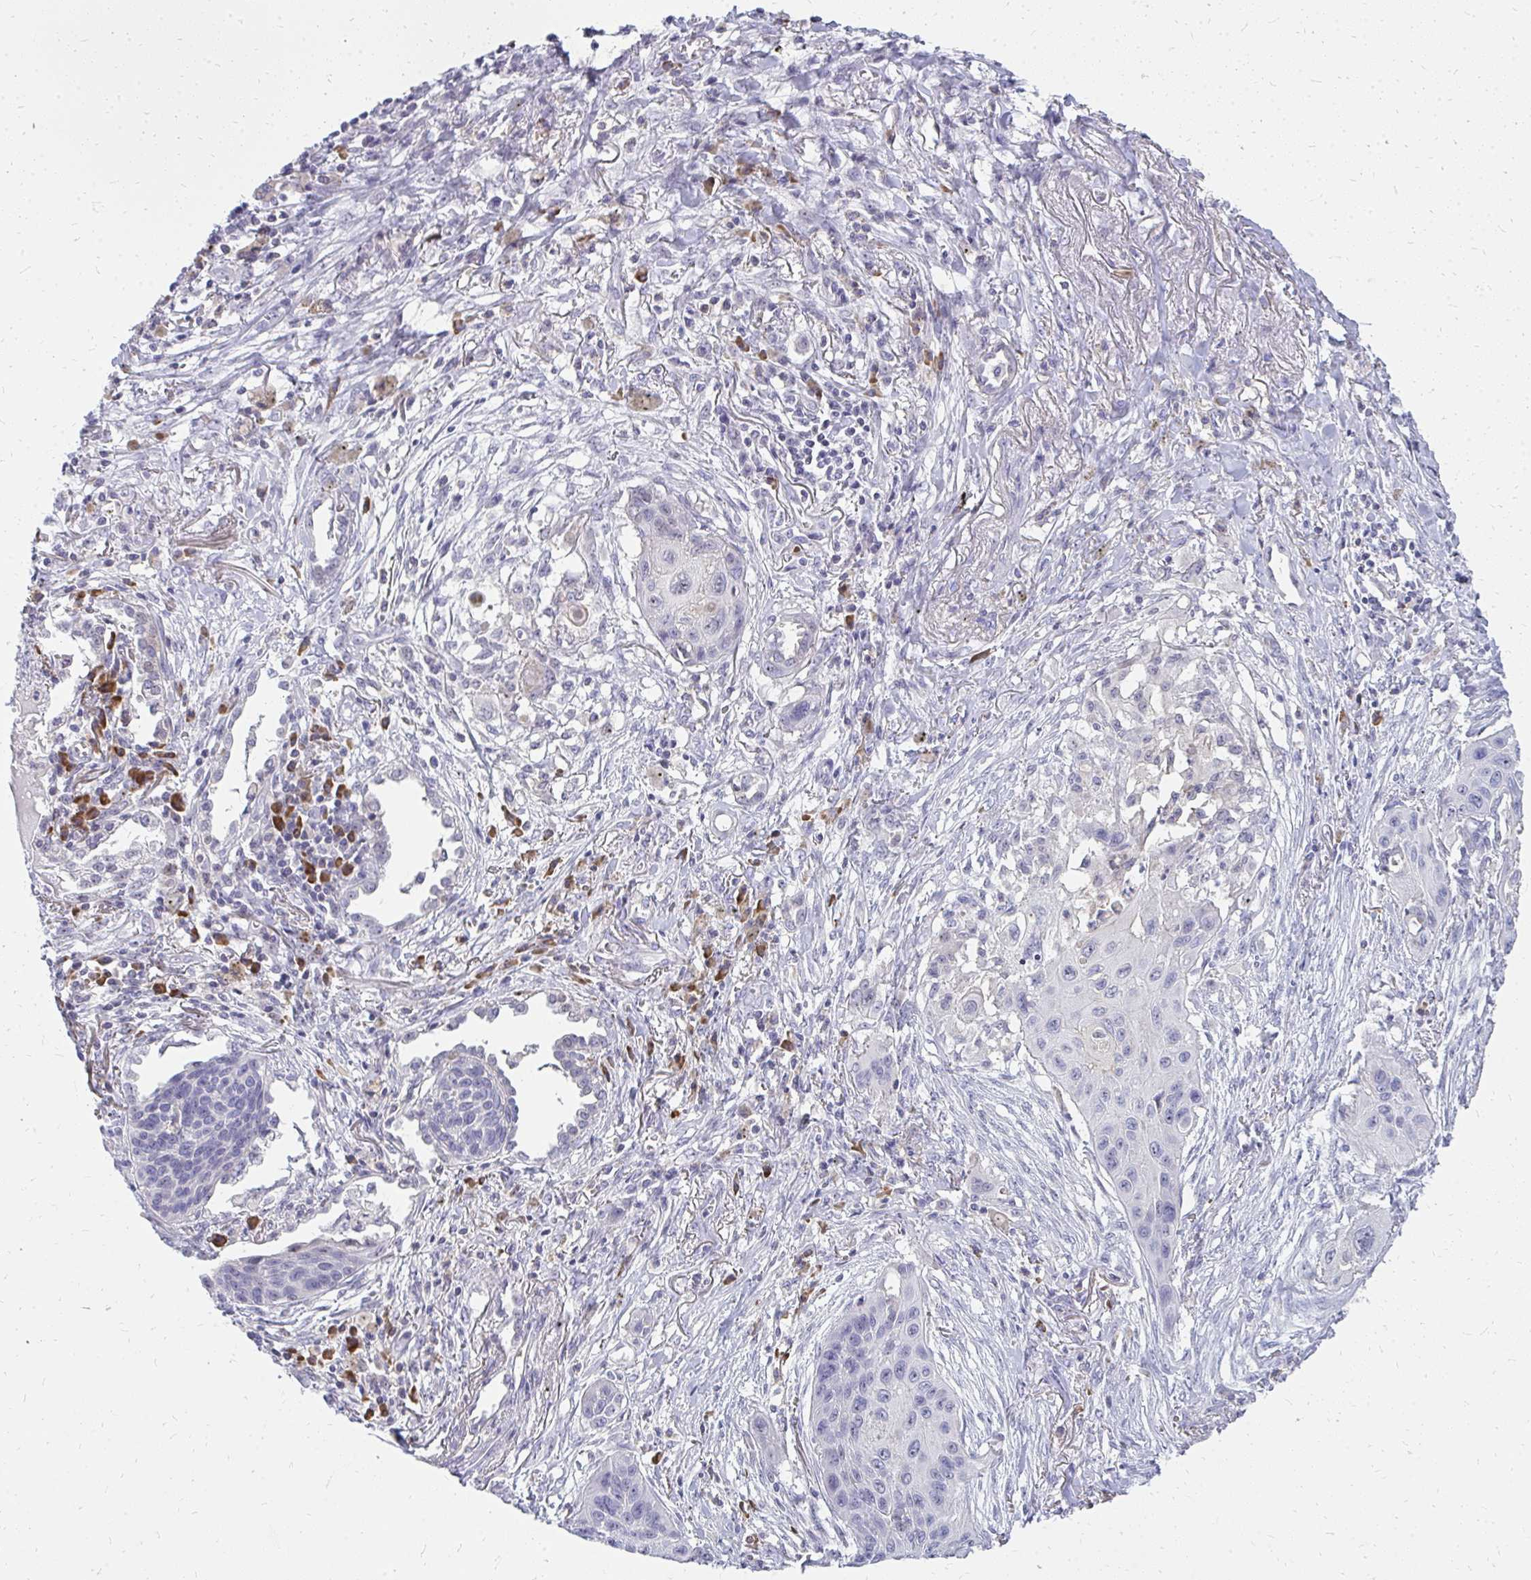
{"staining": {"intensity": "negative", "quantity": "none", "location": "none"}, "tissue": "lung cancer", "cell_type": "Tumor cells", "image_type": "cancer", "snomed": [{"axis": "morphology", "description": "Squamous cell carcinoma, NOS"}, {"axis": "topography", "description": "Lung"}], "caption": "IHC of human squamous cell carcinoma (lung) exhibits no staining in tumor cells.", "gene": "FAM9A", "patient": {"sex": "male", "age": 71}}